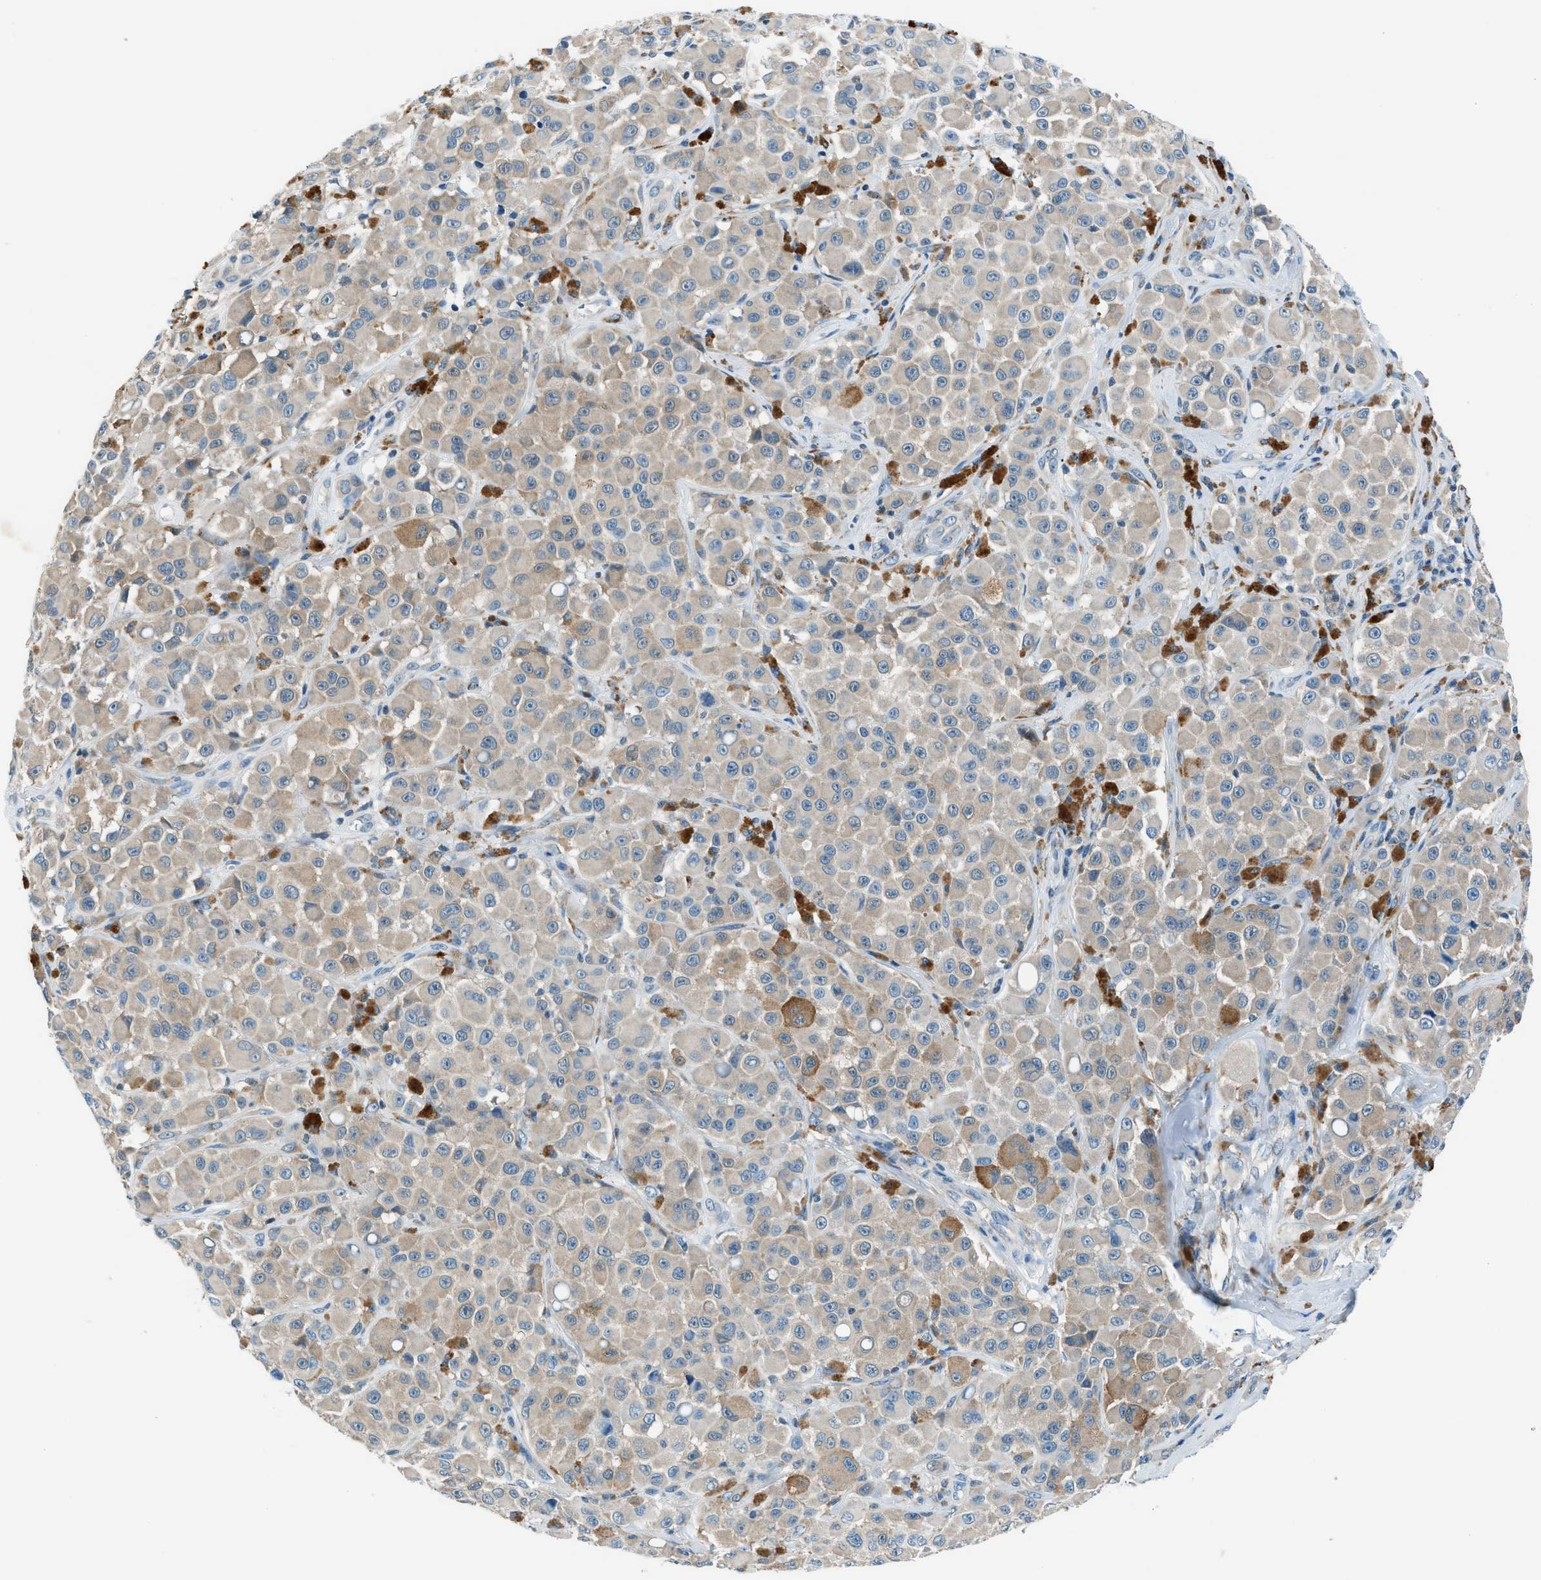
{"staining": {"intensity": "moderate", "quantity": "<25%", "location": "cytoplasmic/membranous"}, "tissue": "melanoma", "cell_type": "Tumor cells", "image_type": "cancer", "snomed": [{"axis": "morphology", "description": "Malignant melanoma, NOS"}, {"axis": "topography", "description": "Skin"}], "caption": "Immunohistochemical staining of human malignant melanoma shows low levels of moderate cytoplasmic/membranous protein positivity in approximately <25% of tumor cells.", "gene": "ACP1", "patient": {"sex": "male", "age": 84}}